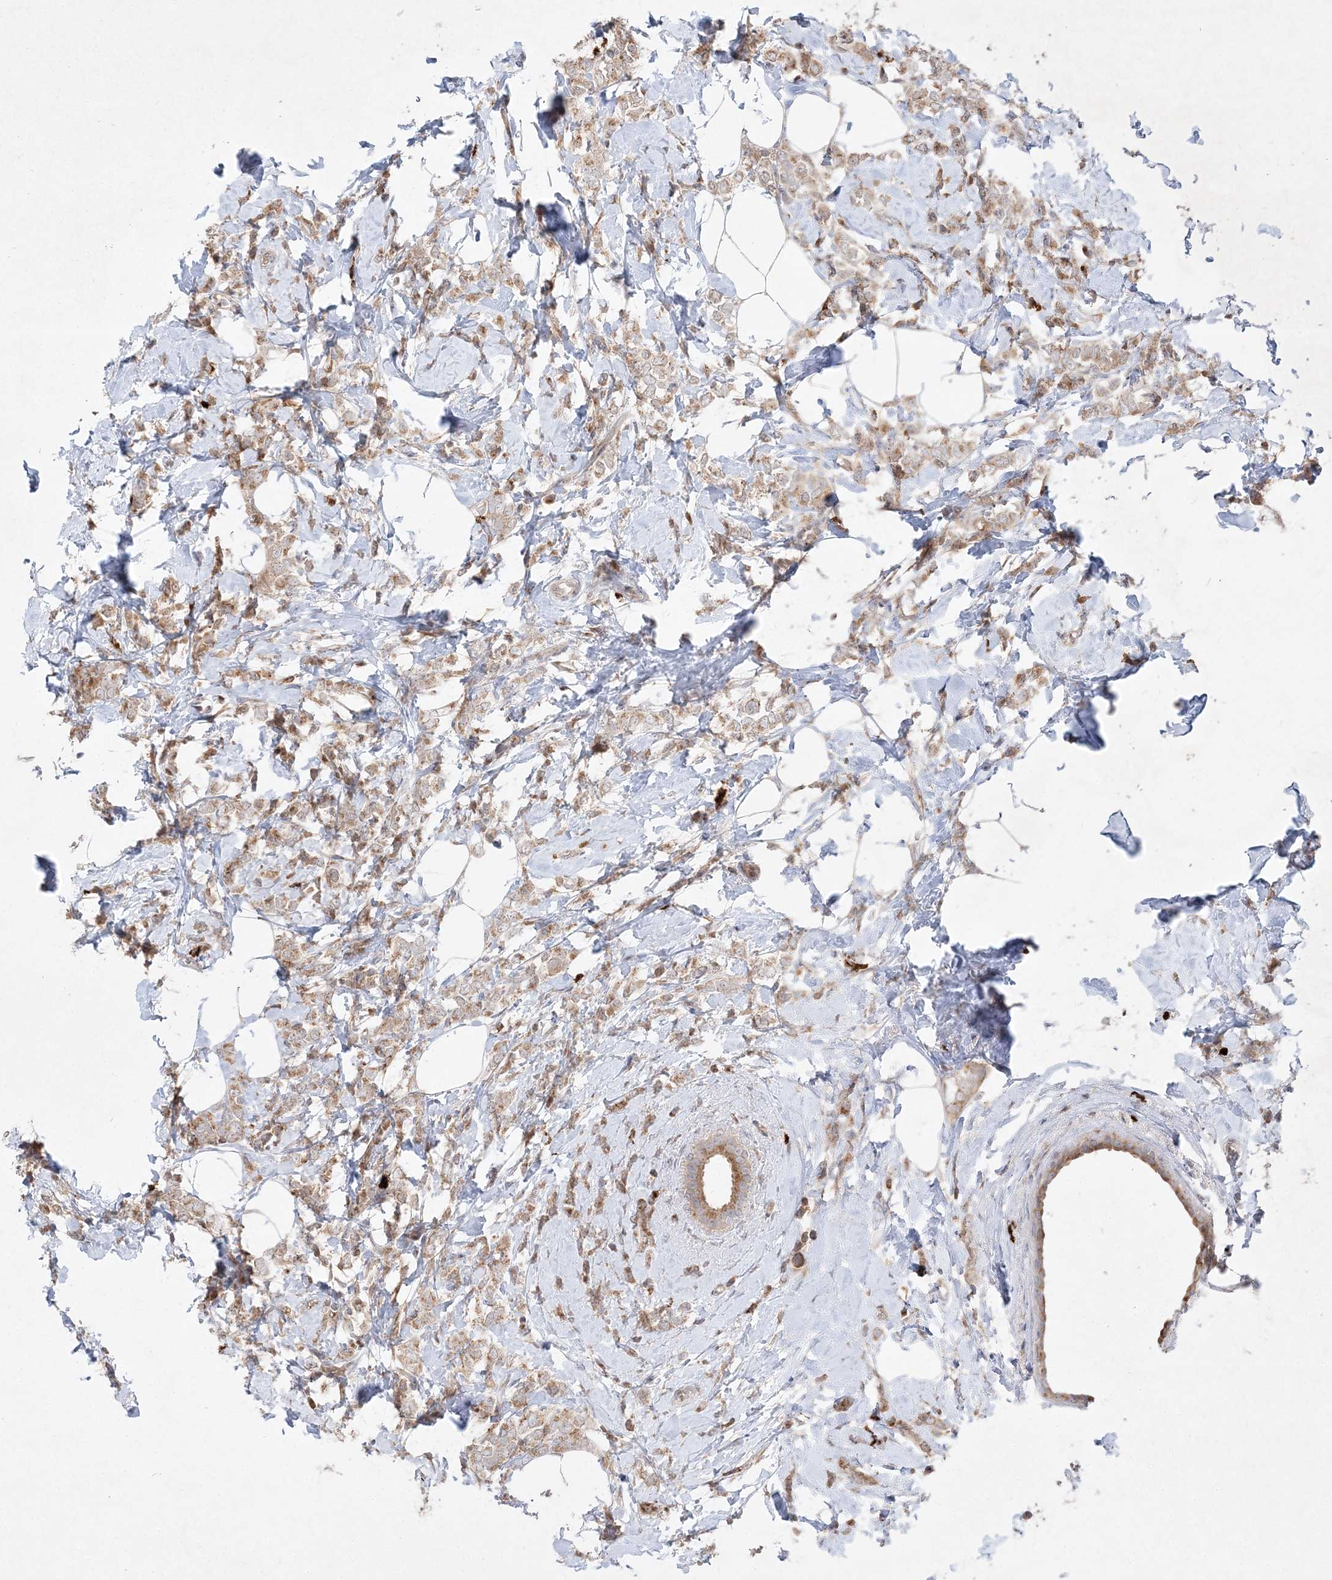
{"staining": {"intensity": "weak", "quantity": ">75%", "location": "cytoplasmic/membranous"}, "tissue": "breast cancer", "cell_type": "Tumor cells", "image_type": "cancer", "snomed": [{"axis": "morphology", "description": "Lobular carcinoma"}, {"axis": "topography", "description": "Breast"}], "caption": "High-magnification brightfield microscopy of lobular carcinoma (breast) stained with DAB (brown) and counterstained with hematoxylin (blue). tumor cells exhibit weak cytoplasmic/membranous expression is seen in about>75% of cells.", "gene": "CLNK", "patient": {"sex": "female", "age": 47}}